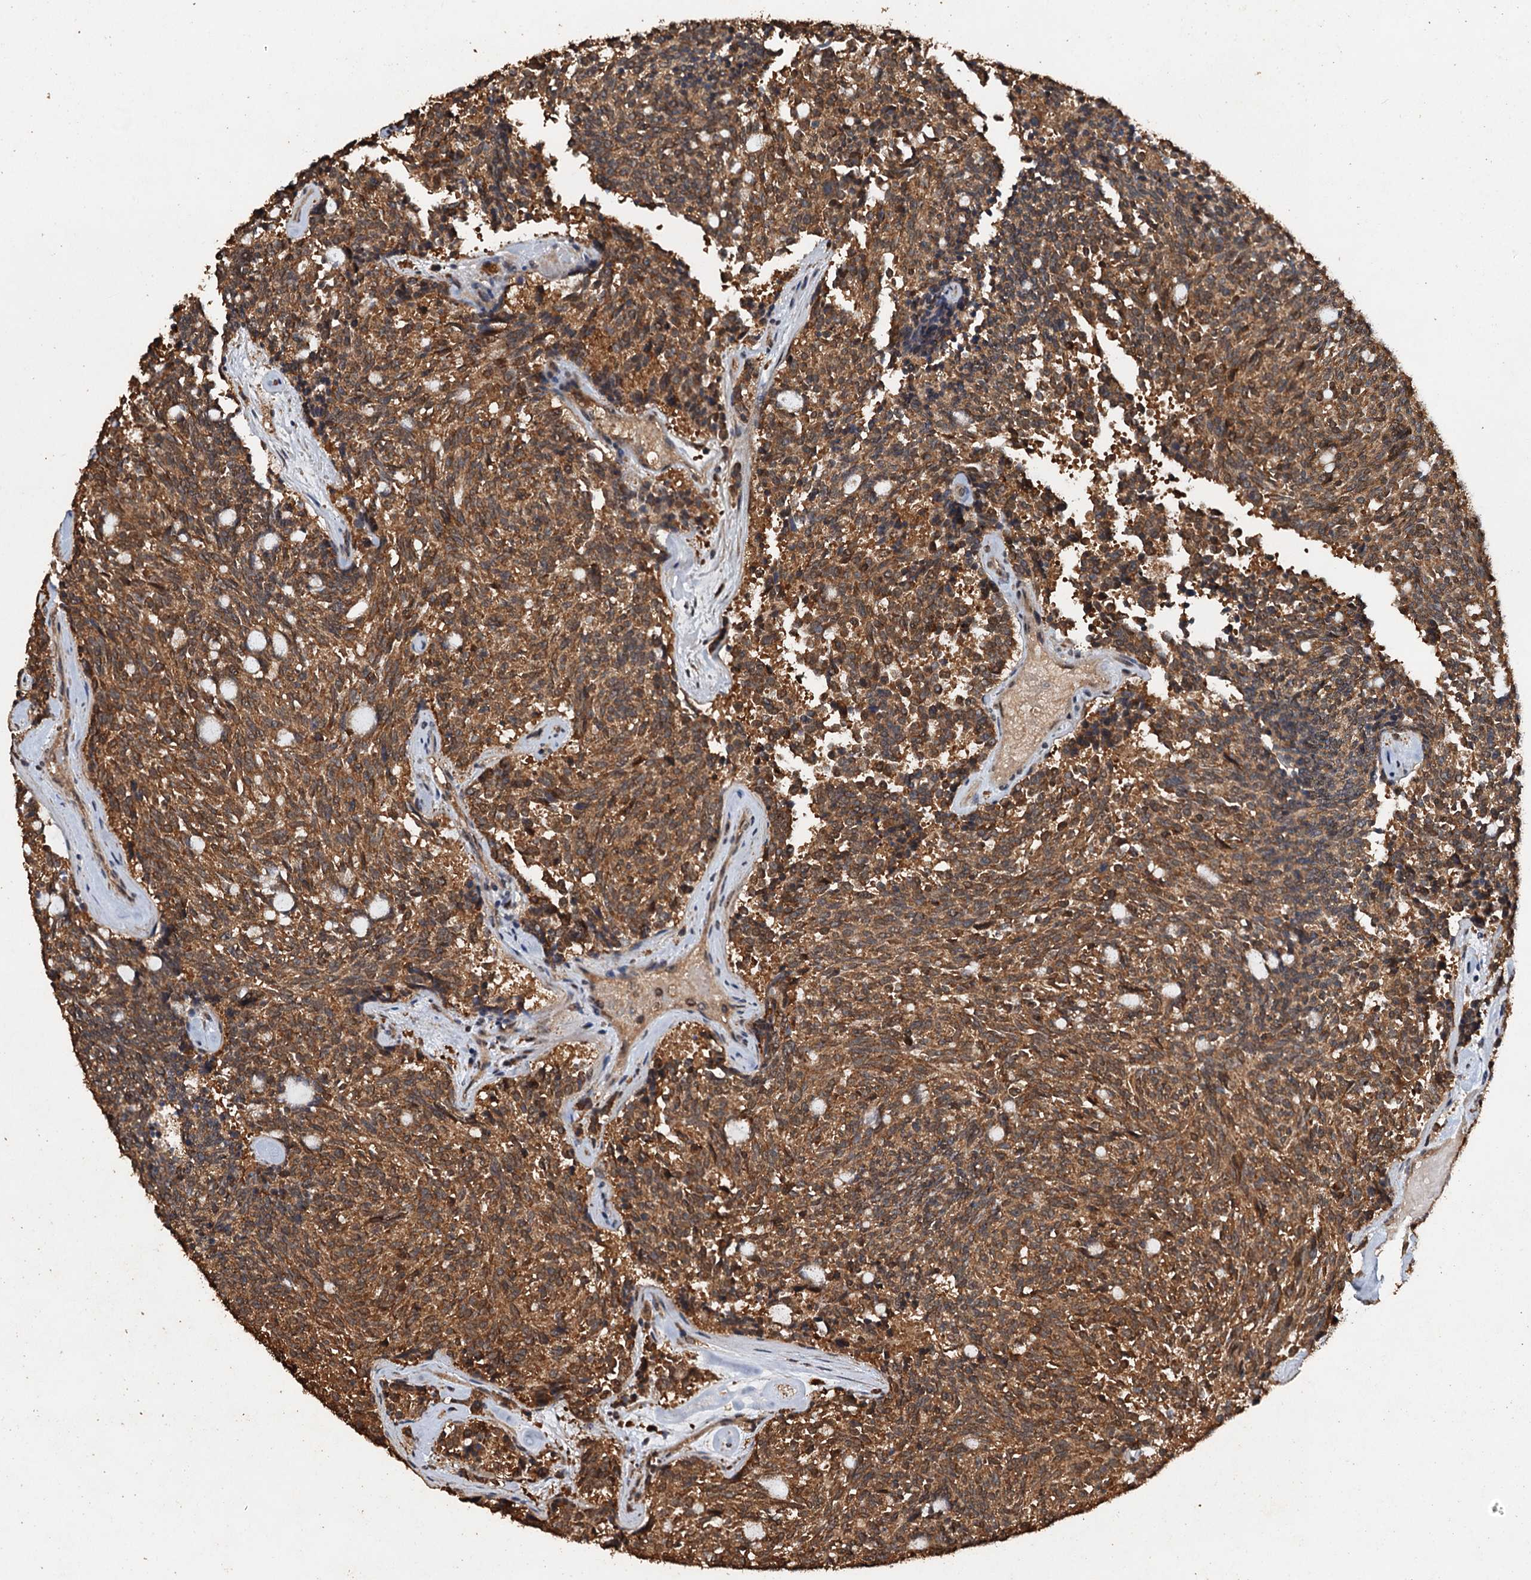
{"staining": {"intensity": "moderate", "quantity": ">75%", "location": "cytoplasmic/membranous"}, "tissue": "carcinoid", "cell_type": "Tumor cells", "image_type": "cancer", "snomed": [{"axis": "morphology", "description": "Carcinoid, malignant, NOS"}, {"axis": "topography", "description": "Pancreas"}], "caption": "Immunohistochemical staining of malignant carcinoid demonstrates medium levels of moderate cytoplasmic/membranous staining in about >75% of tumor cells.", "gene": "PSMD9", "patient": {"sex": "female", "age": 54}}